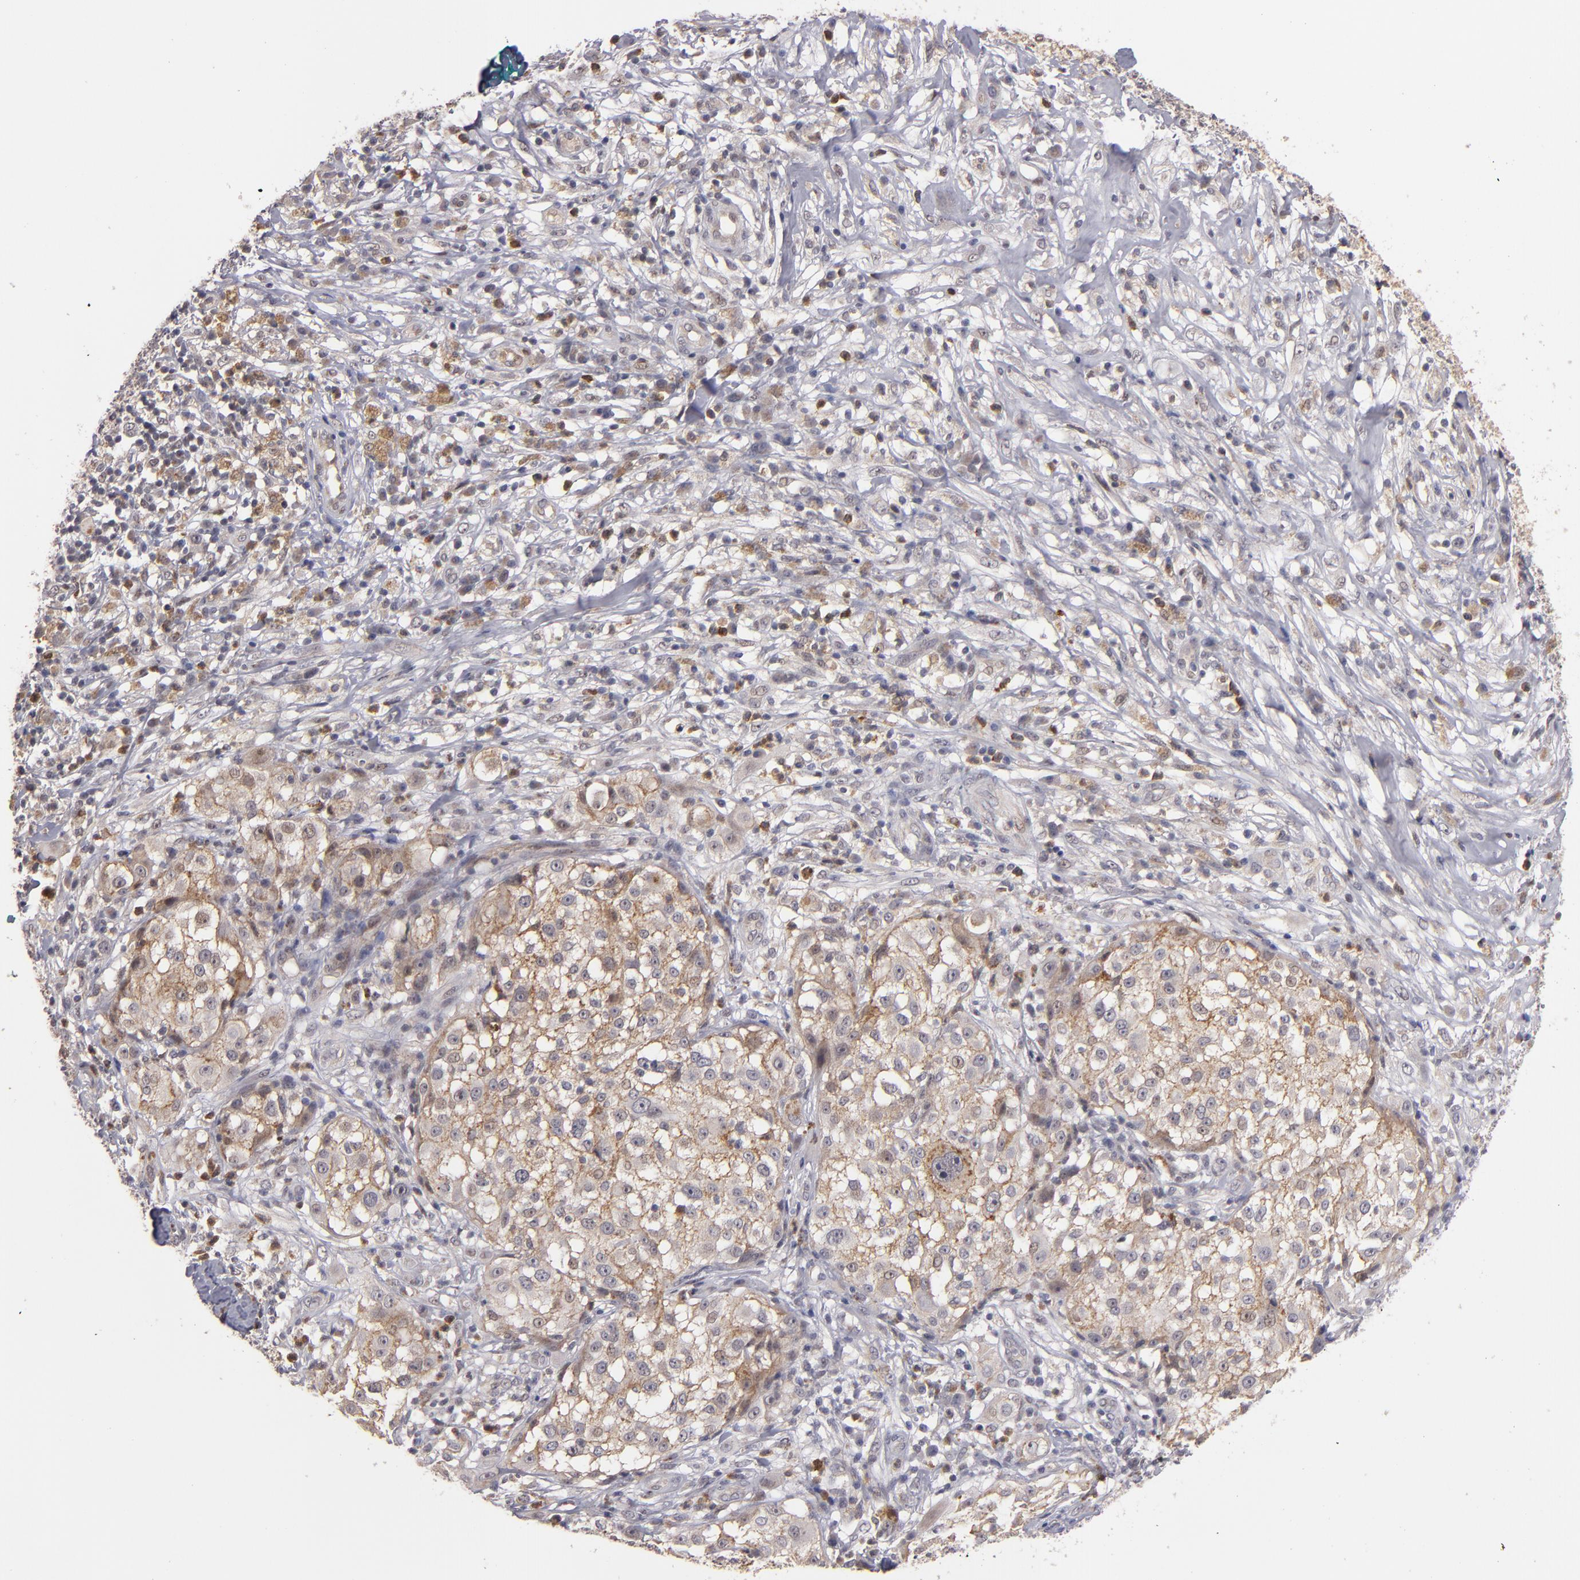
{"staining": {"intensity": "weak", "quantity": ">75%", "location": "cytoplasmic/membranous"}, "tissue": "melanoma", "cell_type": "Tumor cells", "image_type": "cancer", "snomed": [{"axis": "morphology", "description": "Necrosis, NOS"}, {"axis": "morphology", "description": "Malignant melanoma, NOS"}, {"axis": "topography", "description": "Skin"}], "caption": "Protein analysis of melanoma tissue reveals weak cytoplasmic/membranous expression in about >75% of tumor cells.", "gene": "STX3", "patient": {"sex": "female", "age": 87}}